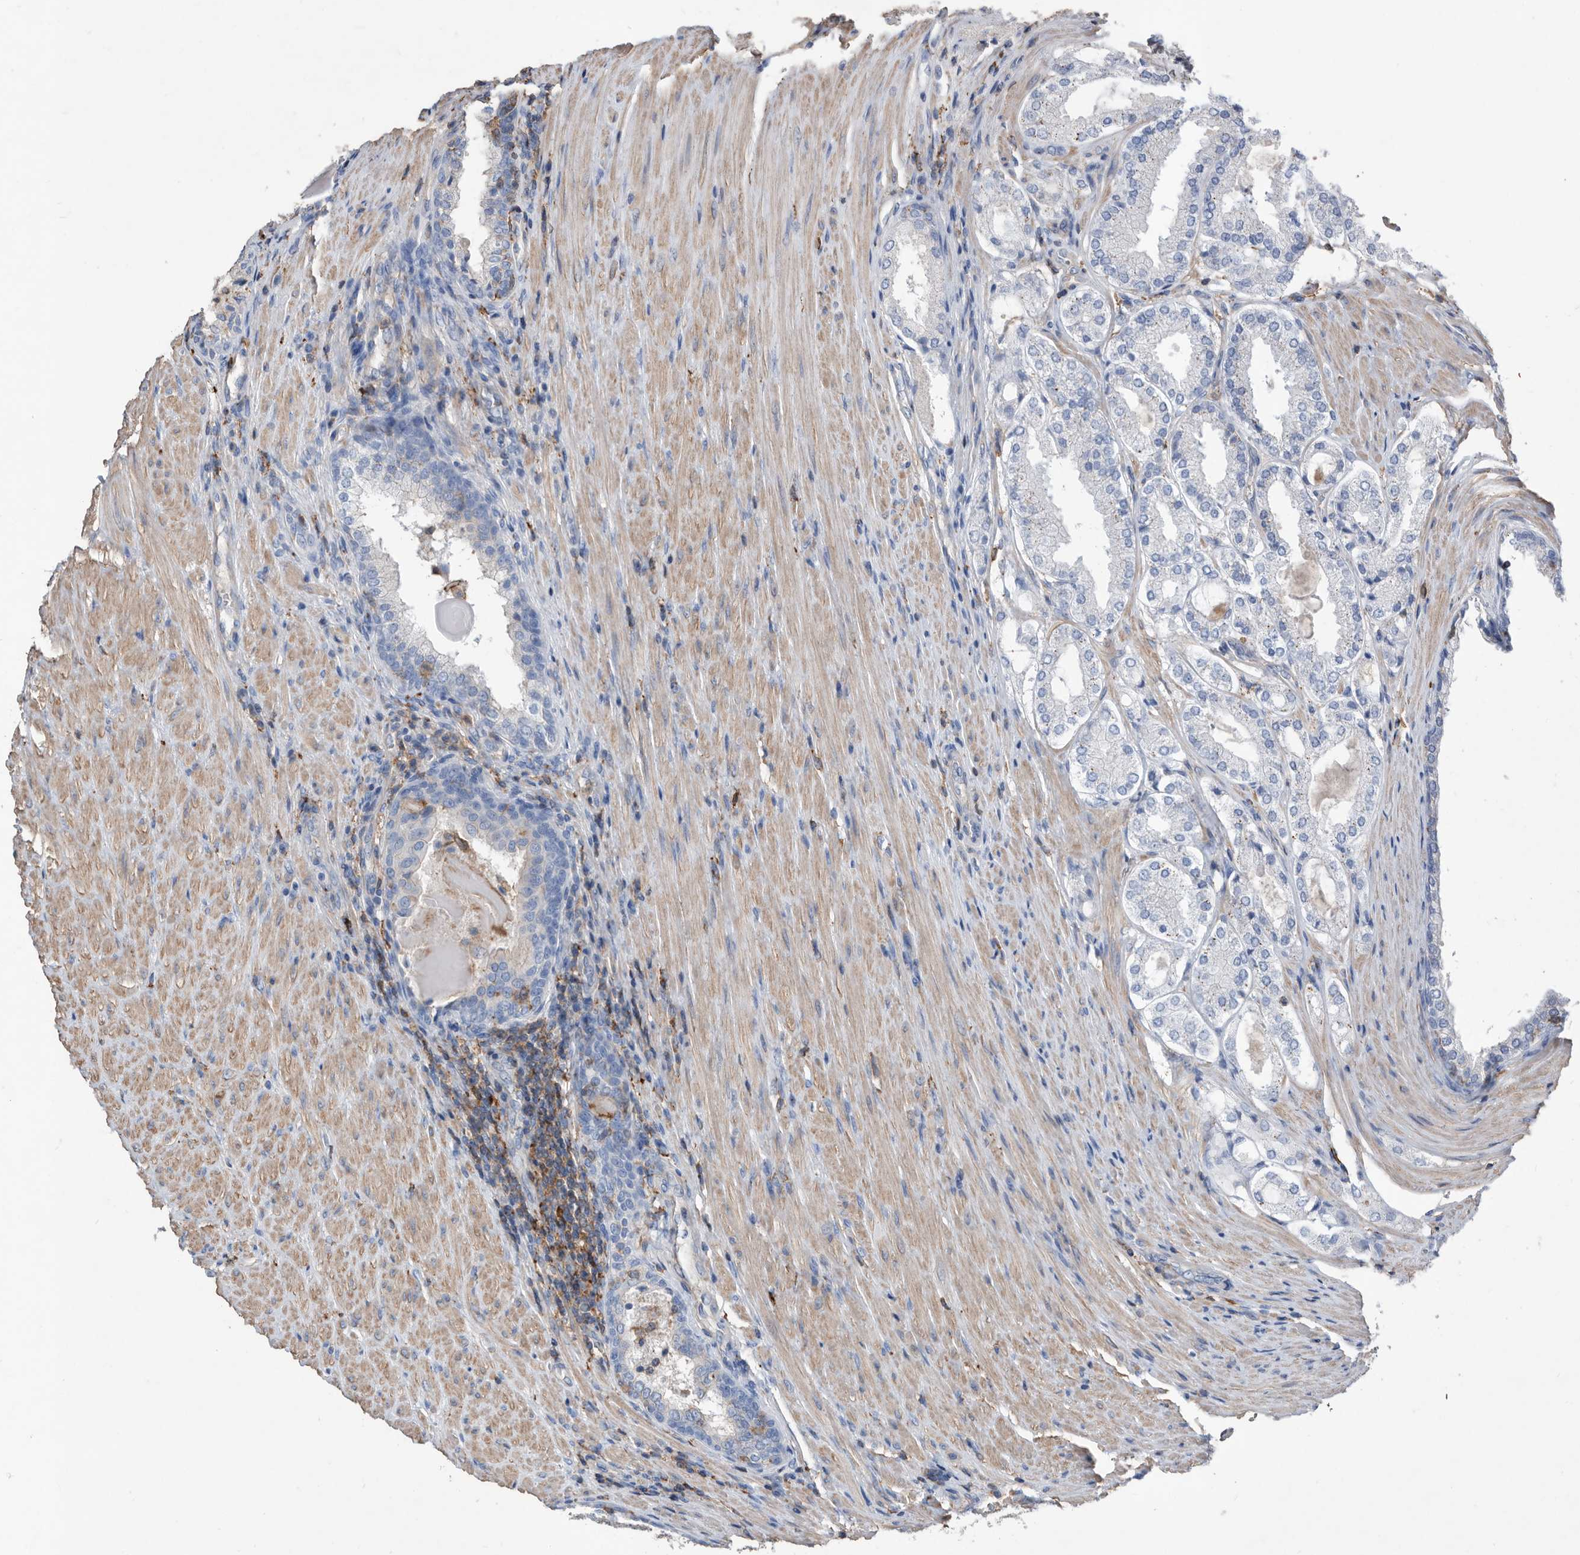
{"staining": {"intensity": "negative", "quantity": "none", "location": "none"}, "tissue": "prostate cancer", "cell_type": "Tumor cells", "image_type": "cancer", "snomed": [{"axis": "morphology", "description": "Adenocarcinoma, High grade"}, {"axis": "topography", "description": "Prostate"}], "caption": "This is an IHC image of human prostate cancer (adenocarcinoma (high-grade)). There is no positivity in tumor cells.", "gene": "MS4A4A", "patient": {"sex": "male", "age": 60}}